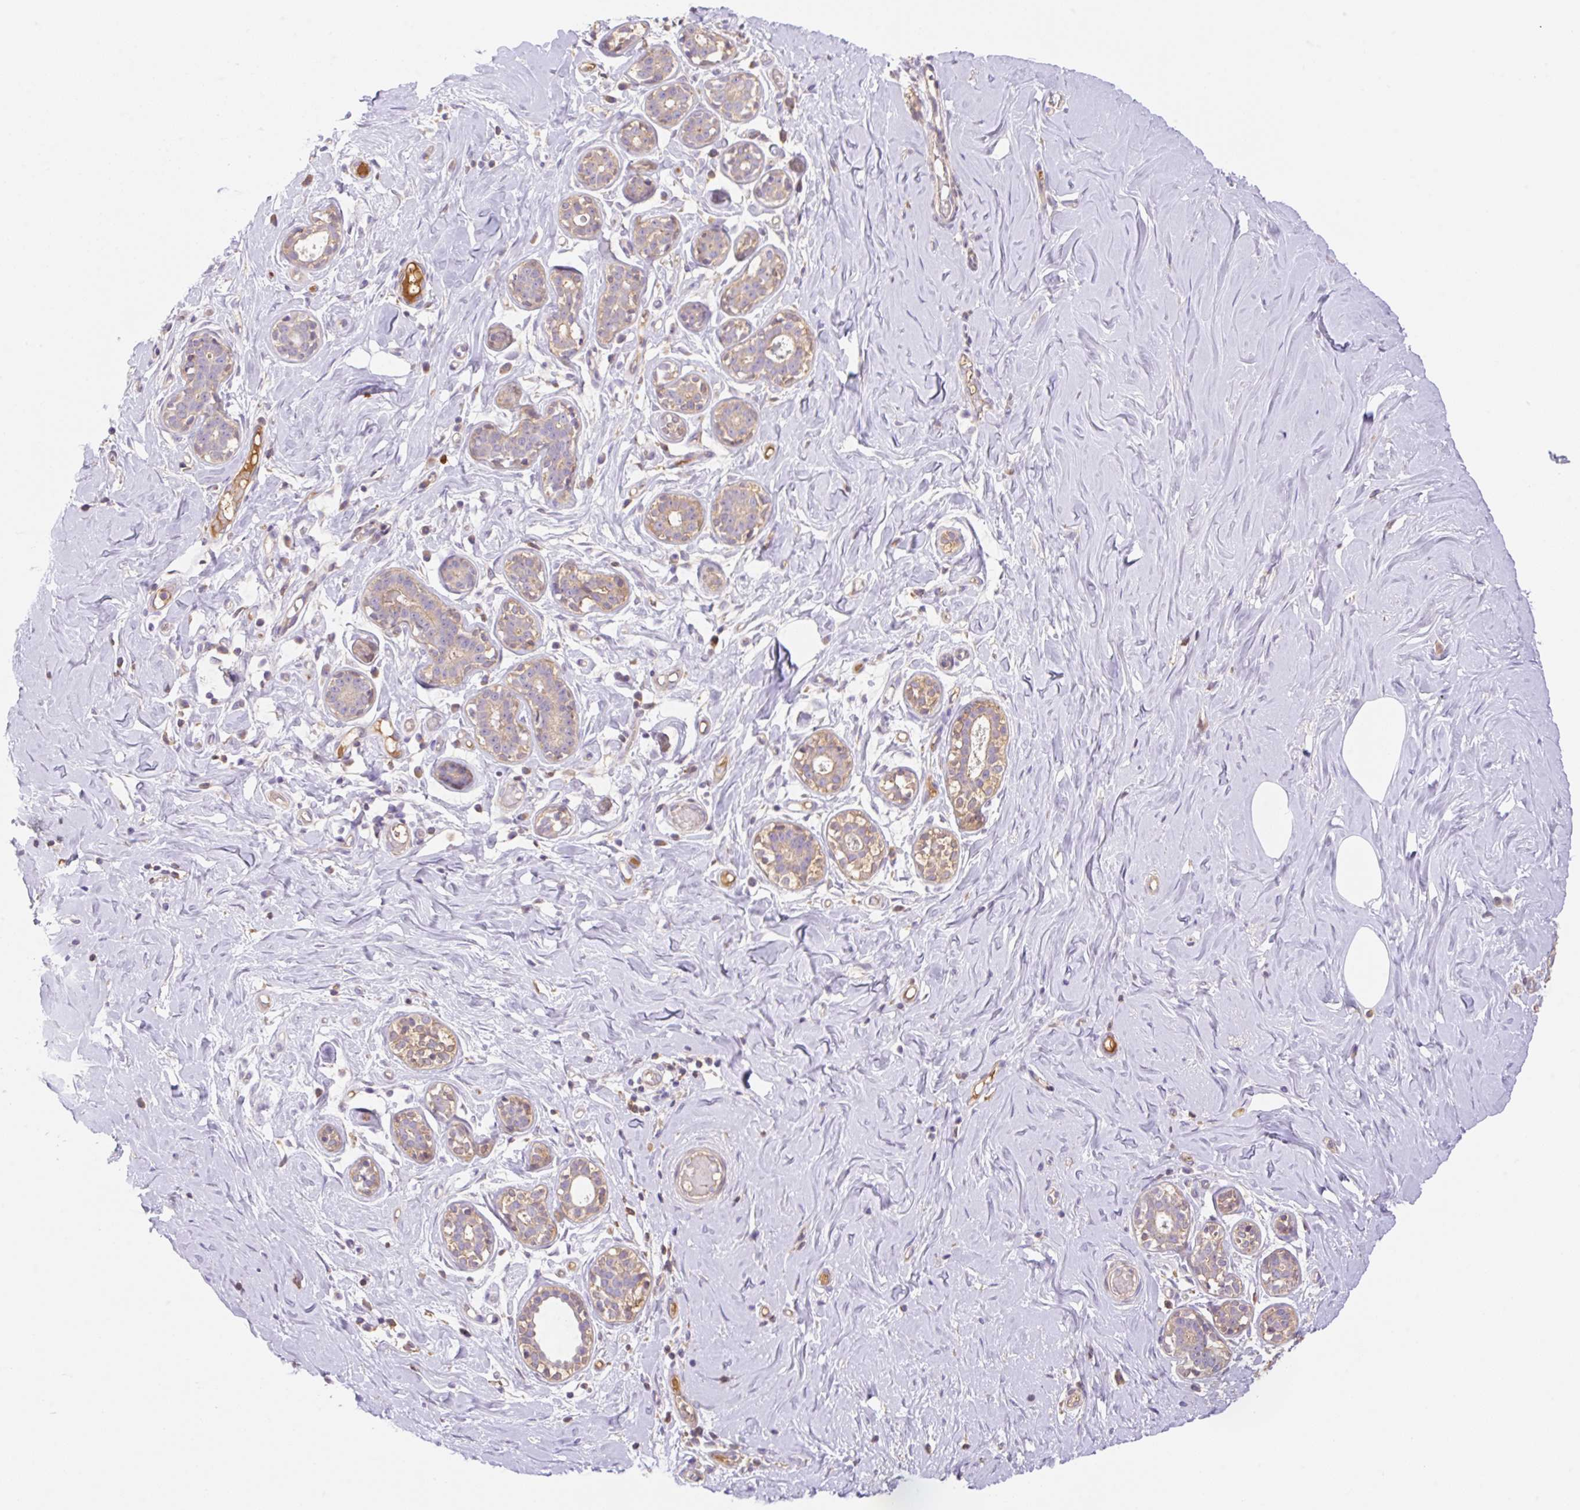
{"staining": {"intensity": "negative", "quantity": "none", "location": "none"}, "tissue": "breast", "cell_type": "Adipocytes", "image_type": "normal", "snomed": [{"axis": "morphology", "description": "Normal tissue, NOS"}, {"axis": "topography", "description": "Breast"}], "caption": "Benign breast was stained to show a protein in brown. There is no significant positivity in adipocytes. Brightfield microscopy of immunohistochemistry stained with DAB (brown) and hematoxylin (blue), captured at high magnification.", "gene": "DENND5A", "patient": {"sex": "female", "age": 27}}